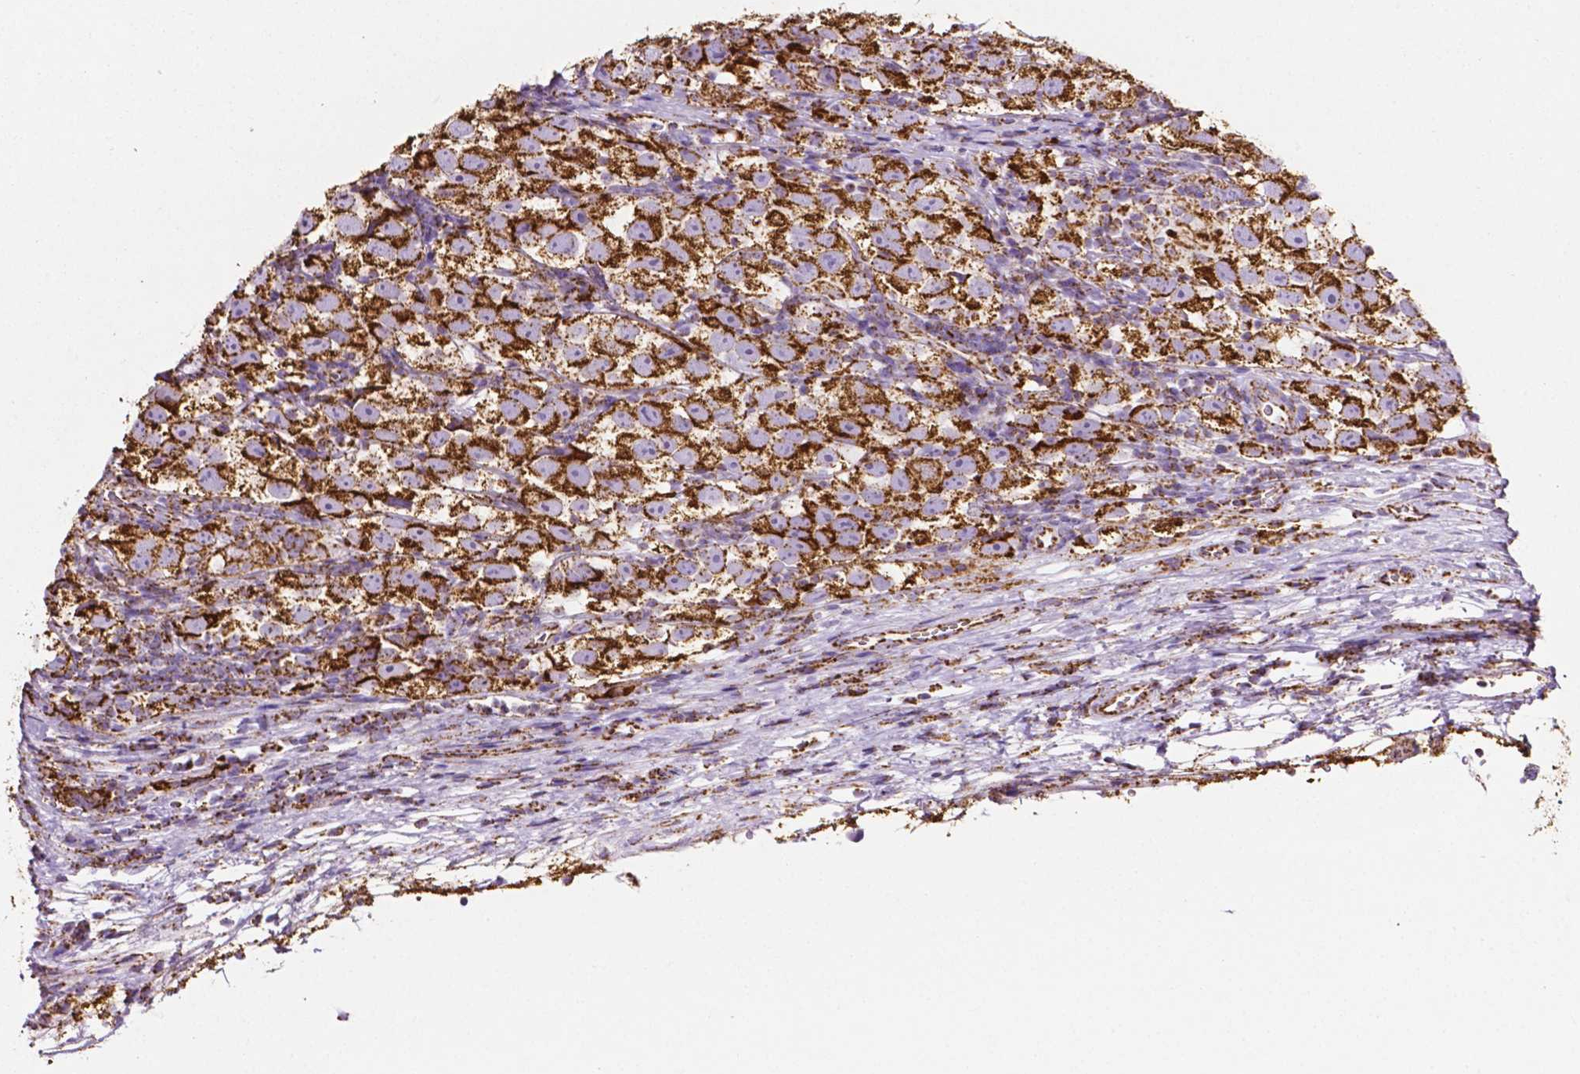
{"staining": {"intensity": "strong", "quantity": ">75%", "location": "cytoplasmic/membranous"}, "tissue": "testis cancer", "cell_type": "Tumor cells", "image_type": "cancer", "snomed": [{"axis": "morphology", "description": "Seminoma, NOS"}, {"axis": "topography", "description": "Testis"}], "caption": "High-power microscopy captured an immunohistochemistry image of testis seminoma, revealing strong cytoplasmic/membranous staining in approximately >75% of tumor cells.", "gene": "RMDN3", "patient": {"sex": "male", "age": 26}}